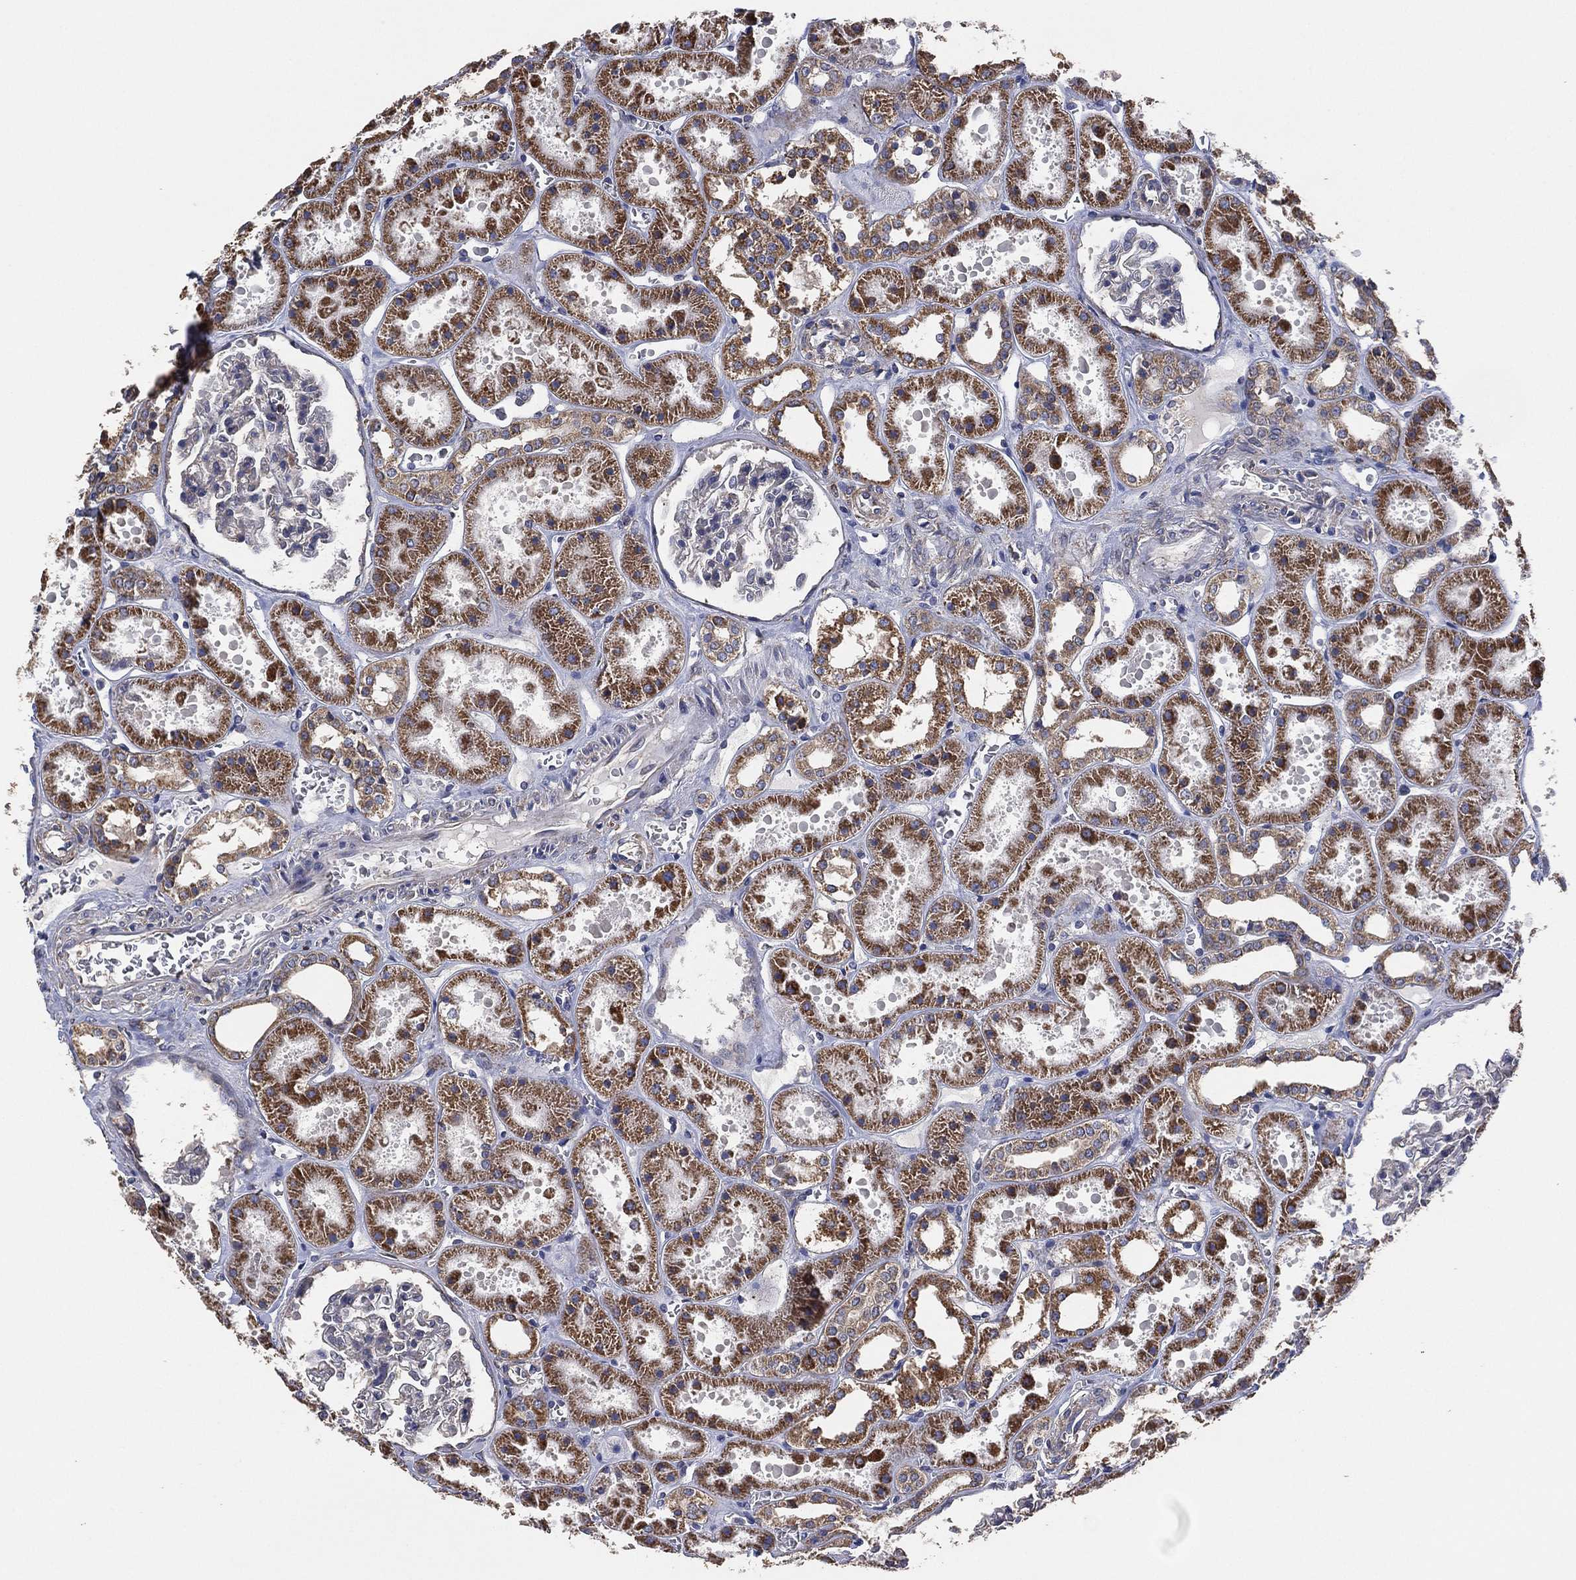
{"staining": {"intensity": "negative", "quantity": "none", "location": "none"}, "tissue": "kidney", "cell_type": "Cells in glomeruli", "image_type": "normal", "snomed": [{"axis": "morphology", "description": "Normal tissue, NOS"}, {"axis": "topography", "description": "Kidney"}], "caption": "High magnification brightfield microscopy of benign kidney stained with DAB (brown) and counterstained with hematoxylin (blue): cells in glomeruli show no significant positivity.", "gene": "LIMD1", "patient": {"sex": "female", "age": 41}}